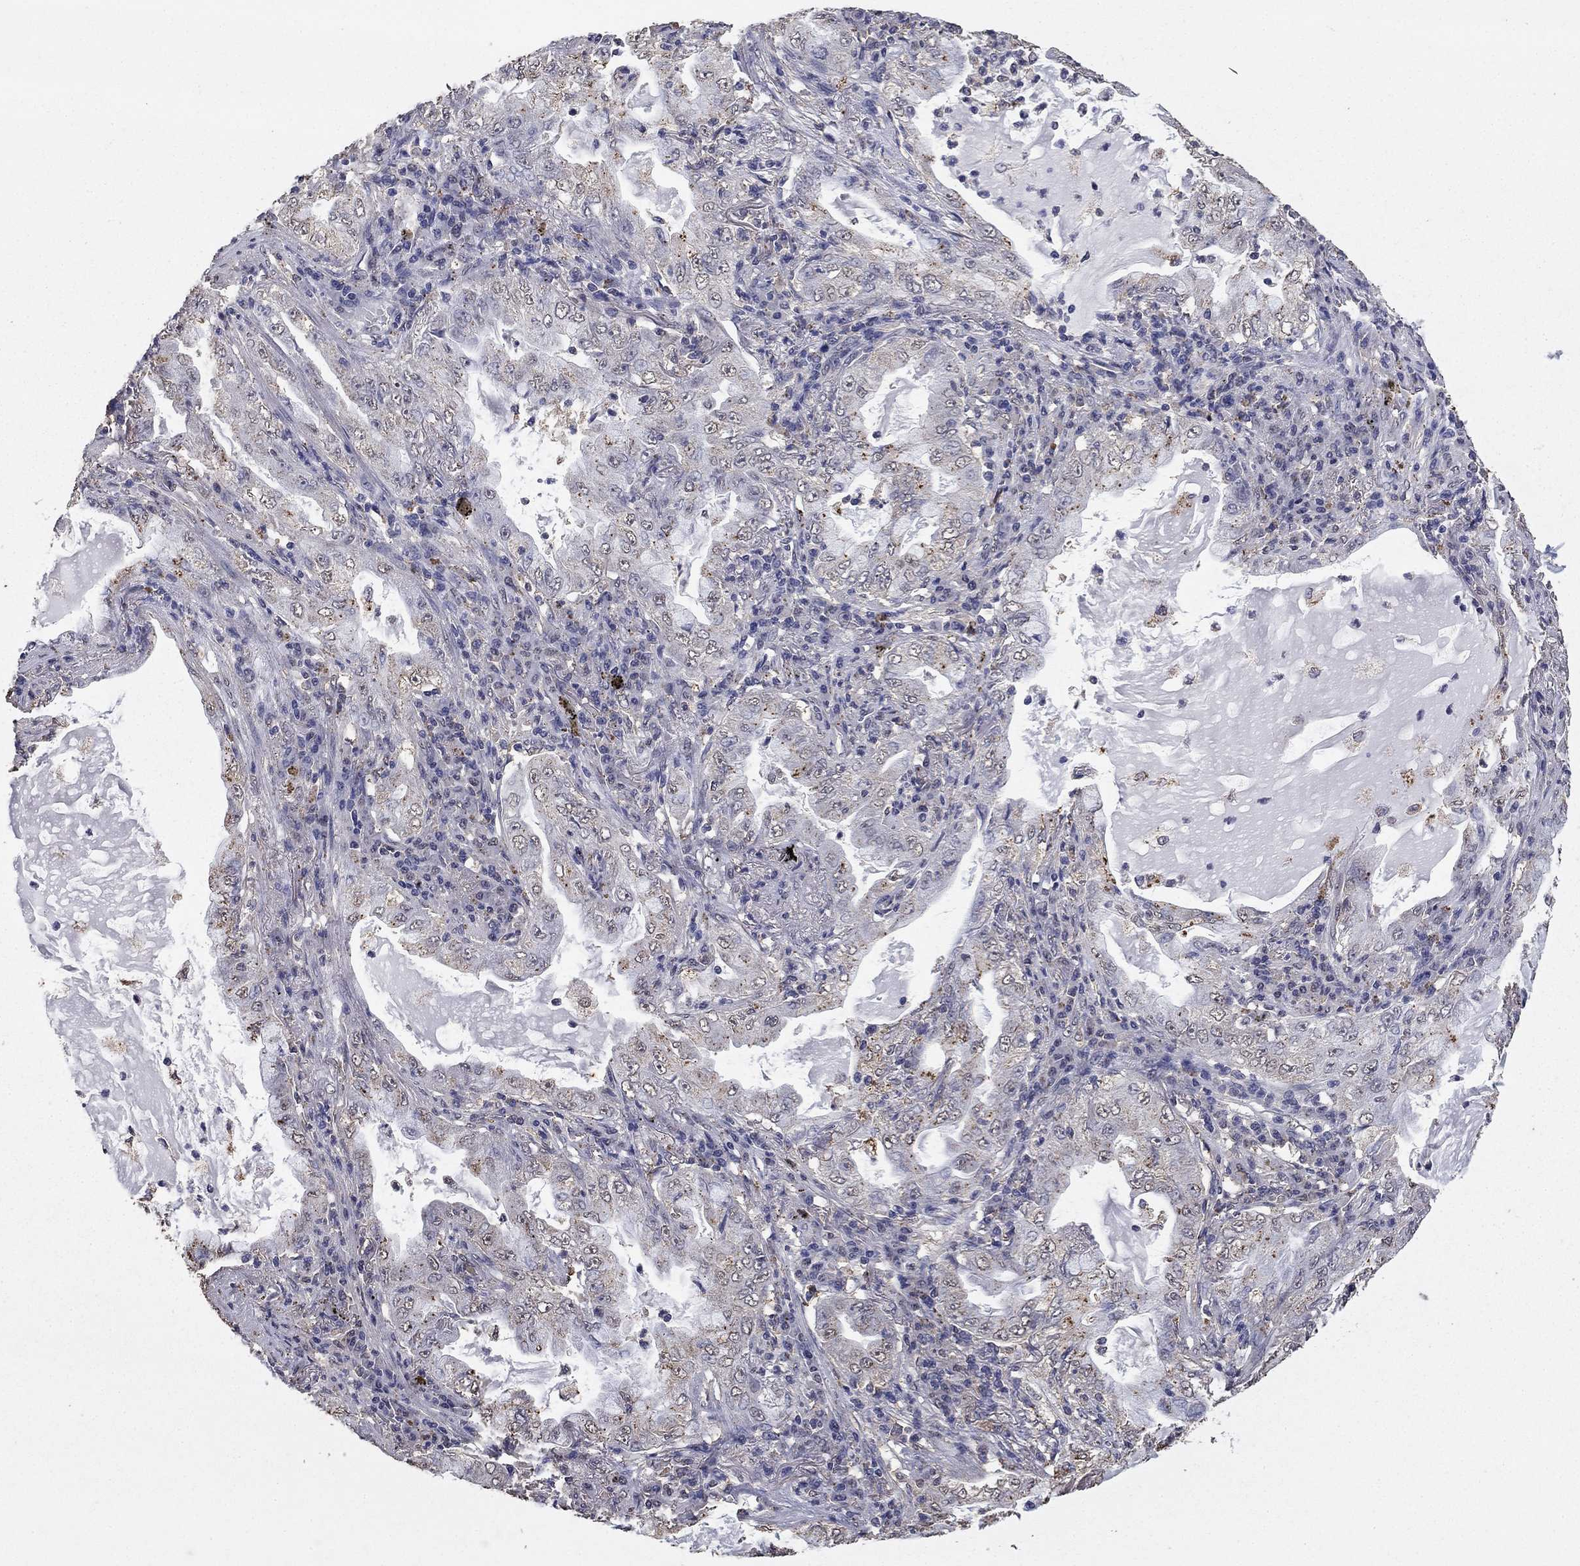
{"staining": {"intensity": "negative", "quantity": "none", "location": "none"}, "tissue": "lung cancer", "cell_type": "Tumor cells", "image_type": "cancer", "snomed": [{"axis": "morphology", "description": "Adenocarcinoma, NOS"}, {"axis": "topography", "description": "Lung"}], "caption": "Photomicrograph shows no significant protein positivity in tumor cells of adenocarcinoma (lung).", "gene": "MFAP3L", "patient": {"sex": "female", "age": 73}}